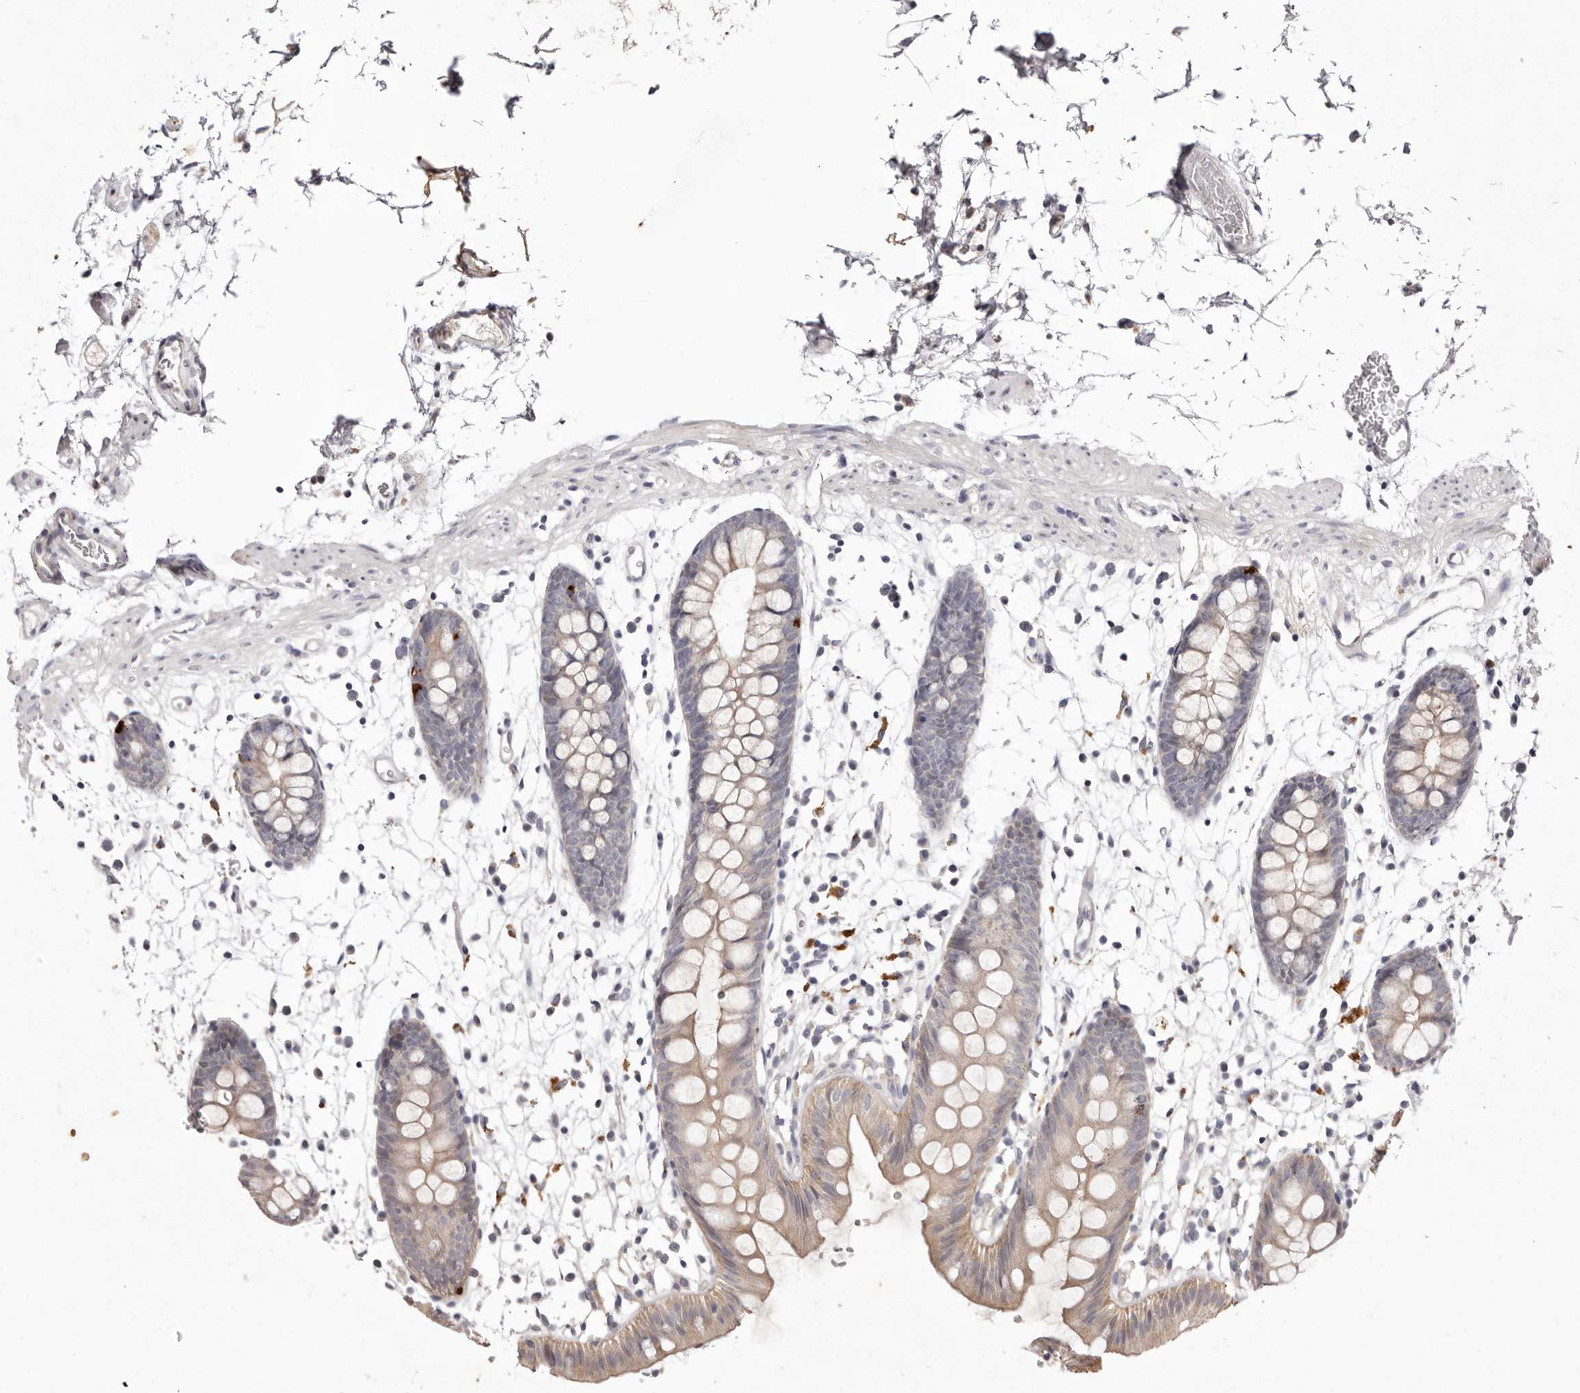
{"staining": {"intensity": "negative", "quantity": "none", "location": "none"}, "tissue": "colon", "cell_type": "Endothelial cells", "image_type": "normal", "snomed": [{"axis": "morphology", "description": "Normal tissue, NOS"}, {"axis": "topography", "description": "Colon"}], "caption": "Colon stained for a protein using immunohistochemistry displays no expression endothelial cells.", "gene": "GARNL3", "patient": {"sex": "male", "age": 56}}